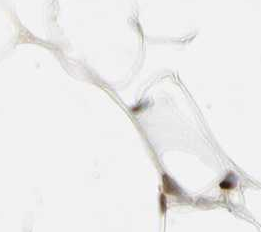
{"staining": {"intensity": "strong", "quantity": ">75%", "location": "nuclear"}, "tissue": "adipose tissue", "cell_type": "Adipocytes", "image_type": "normal", "snomed": [{"axis": "morphology", "description": "Normal tissue, NOS"}, {"axis": "topography", "description": "Breast"}, {"axis": "topography", "description": "Adipose tissue"}], "caption": "Protein analysis of normal adipose tissue reveals strong nuclear positivity in about >75% of adipocytes.", "gene": "RORA", "patient": {"sex": "female", "age": 25}}